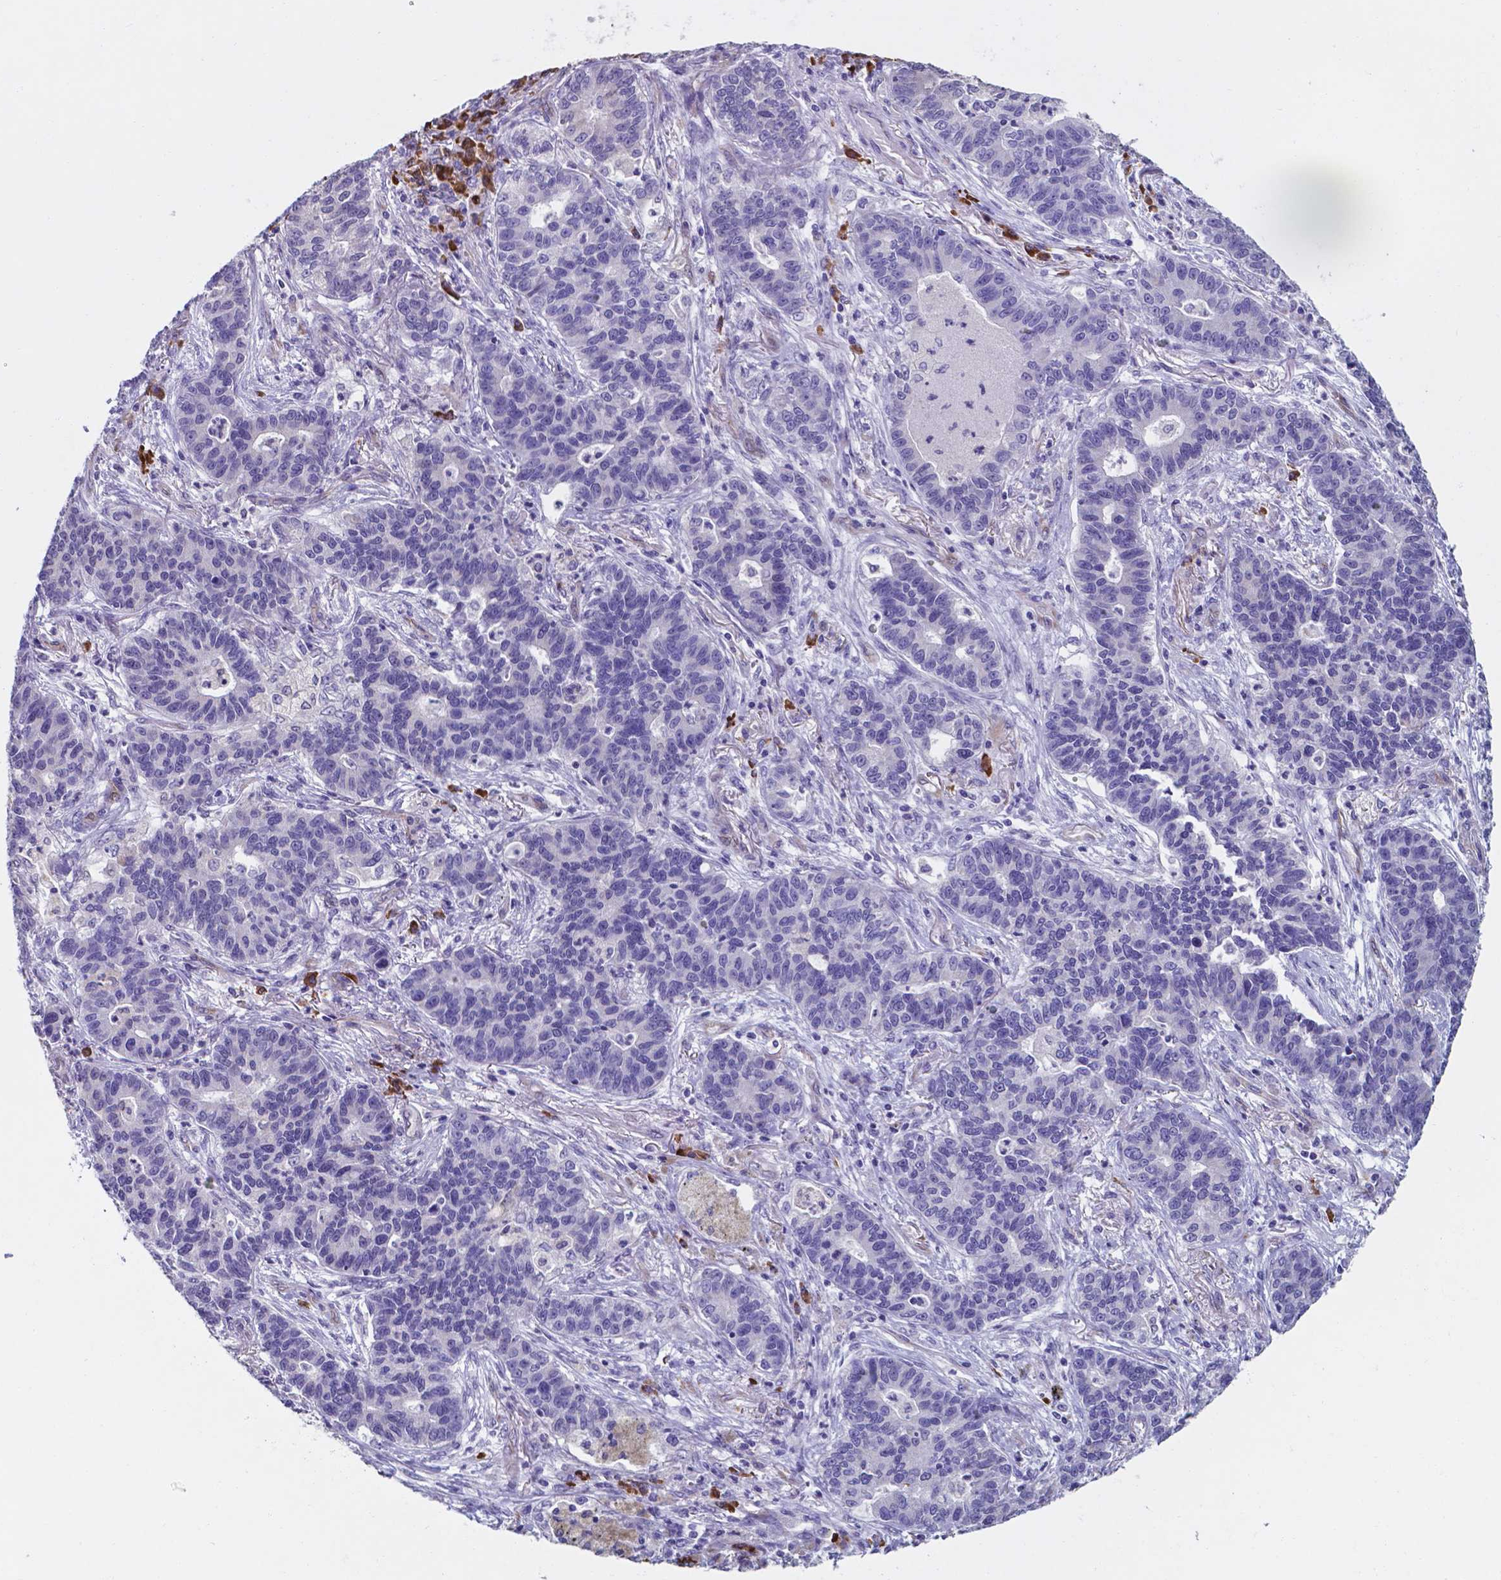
{"staining": {"intensity": "negative", "quantity": "none", "location": "none"}, "tissue": "lung cancer", "cell_type": "Tumor cells", "image_type": "cancer", "snomed": [{"axis": "morphology", "description": "Adenocarcinoma, NOS"}, {"axis": "topography", "description": "Lung"}], "caption": "This micrograph is of lung cancer (adenocarcinoma) stained with IHC to label a protein in brown with the nuclei are counter-stained blue. There is no expression in tumor cells. (Stains: DAB IHC with hematoxylin counter stain, Microscopy: brightfield microscopy at high magnification).", "gene": "UBE2J1", "patient": {"sex": "female", "age": 57}}